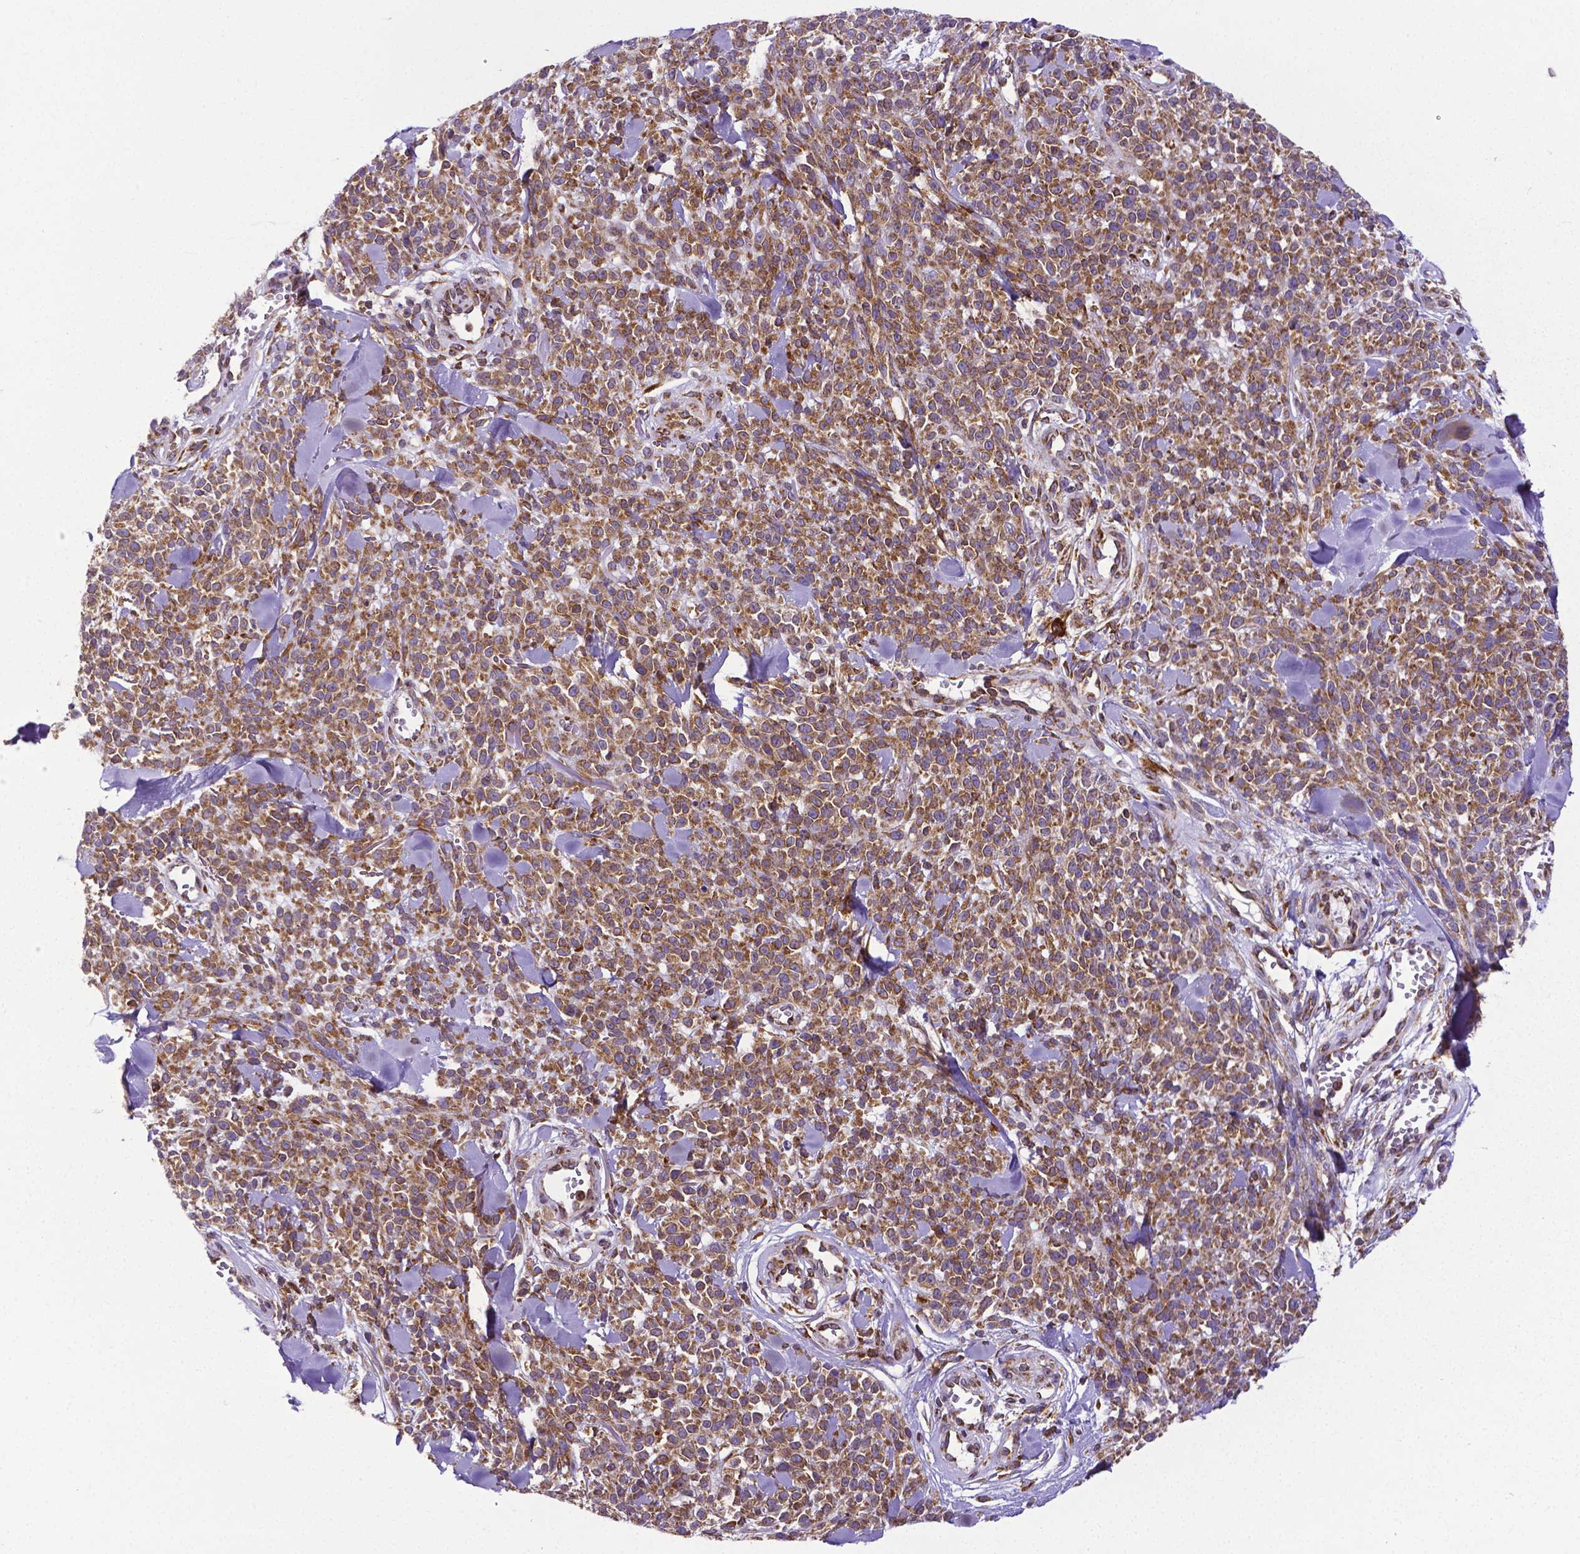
{"staining": {"intensity": "moderate", "quantity": ">75%", "location": "cytoplasmic/membranous"}, "tissue": "melanoma", "cell_type": "Tumor cells", "image_type": "cancer", "snomed": [{"axis": "morphology", "description": "Malignant melanoma, NOS"}, {"axis": "topography", "description": "Skin"}, {"axis": "topography", "description": "Skin of trunk"}], "caption": "Human malignant melanoma stained with a brown dye reveals moderate cytoplasmic/membranous positive positivity in about >75% of tumor cells.", "gene": "MTDH", "patient": {"sex": "male", "age": 74}}